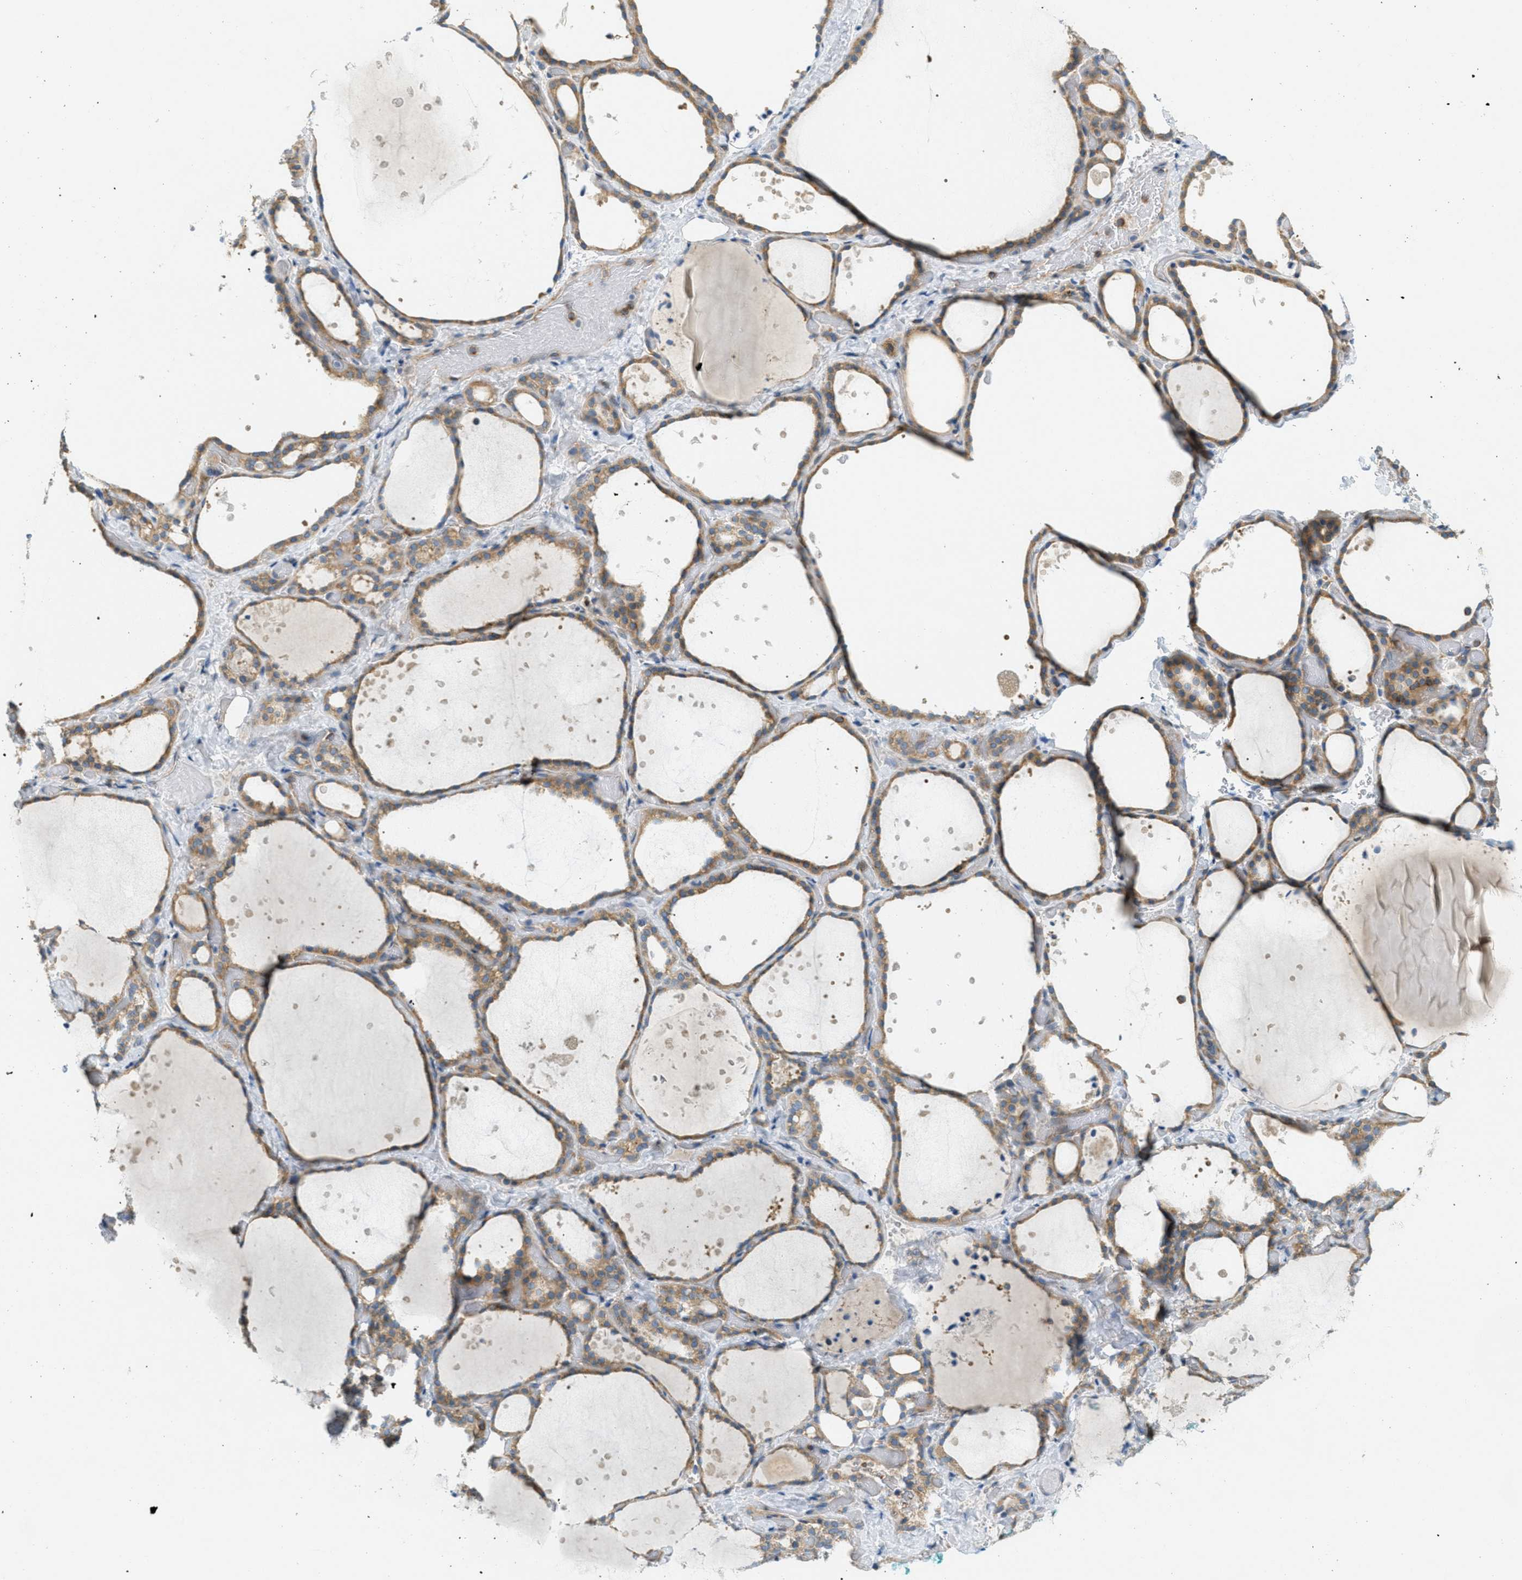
{"staining": {"intensity": "moderate", "quantity": ">75%", "location": "cytoplasmic/membranous"}, "tissue": "thyroid gland", "cell_type": "Glandular cells", "image_type": "normal", "snomed": [{"axis": "morphology", "description": "Normal tissue, NOS"}, {"axis": "topography", "description": "Thyroid gland"}], "caption": "Immunohistochemical staining of normal human thyroid gland reveals moderate cytoplasmic/membranous protein expression in approximately >75% of glandular cells. (Brightfield microscopy of DAB IHC at high magnification).", "gene": "ABCF1", "patient": {"sex": "female", "age": 44}}